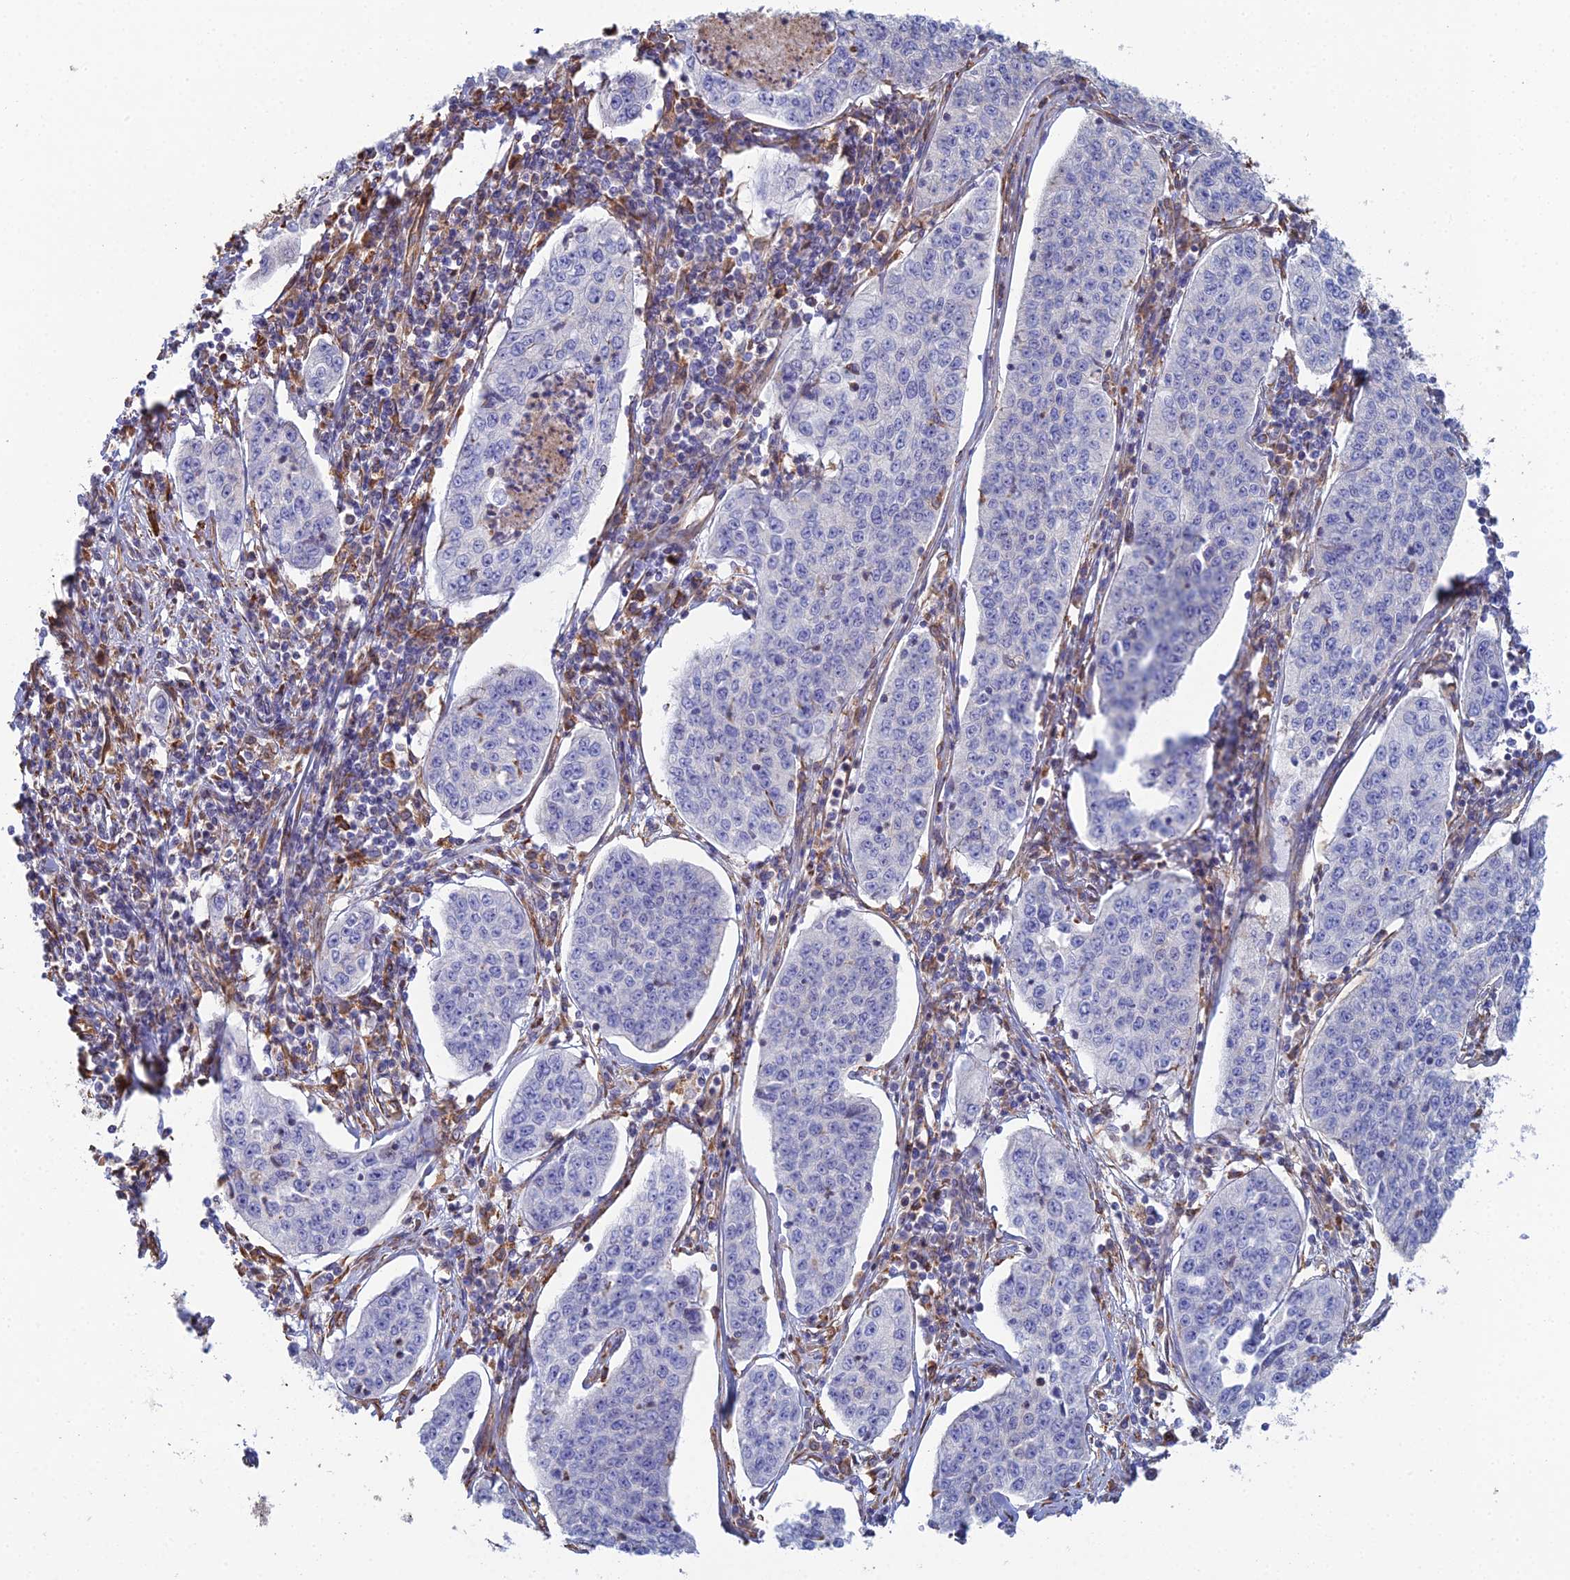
{"staining": {"intensity": "negative", "quantity": "none", "location": "none"}, "tissue": "cervical cancer", "cell_type": "Tumor cells", "image_type": "cancer", "snomed": [{"axis": "morphology", "description": "Squamous cell carcinoma, NOS"}, {"axis": "topography", "description": "Cervix"}], "caption": "Immunohistochemistry of human squamous cell carcinoma (cervical) shows no positivity in tumor cells.", "gene": "CLVS2", "patient": {"sex": "female", "age": 35}}